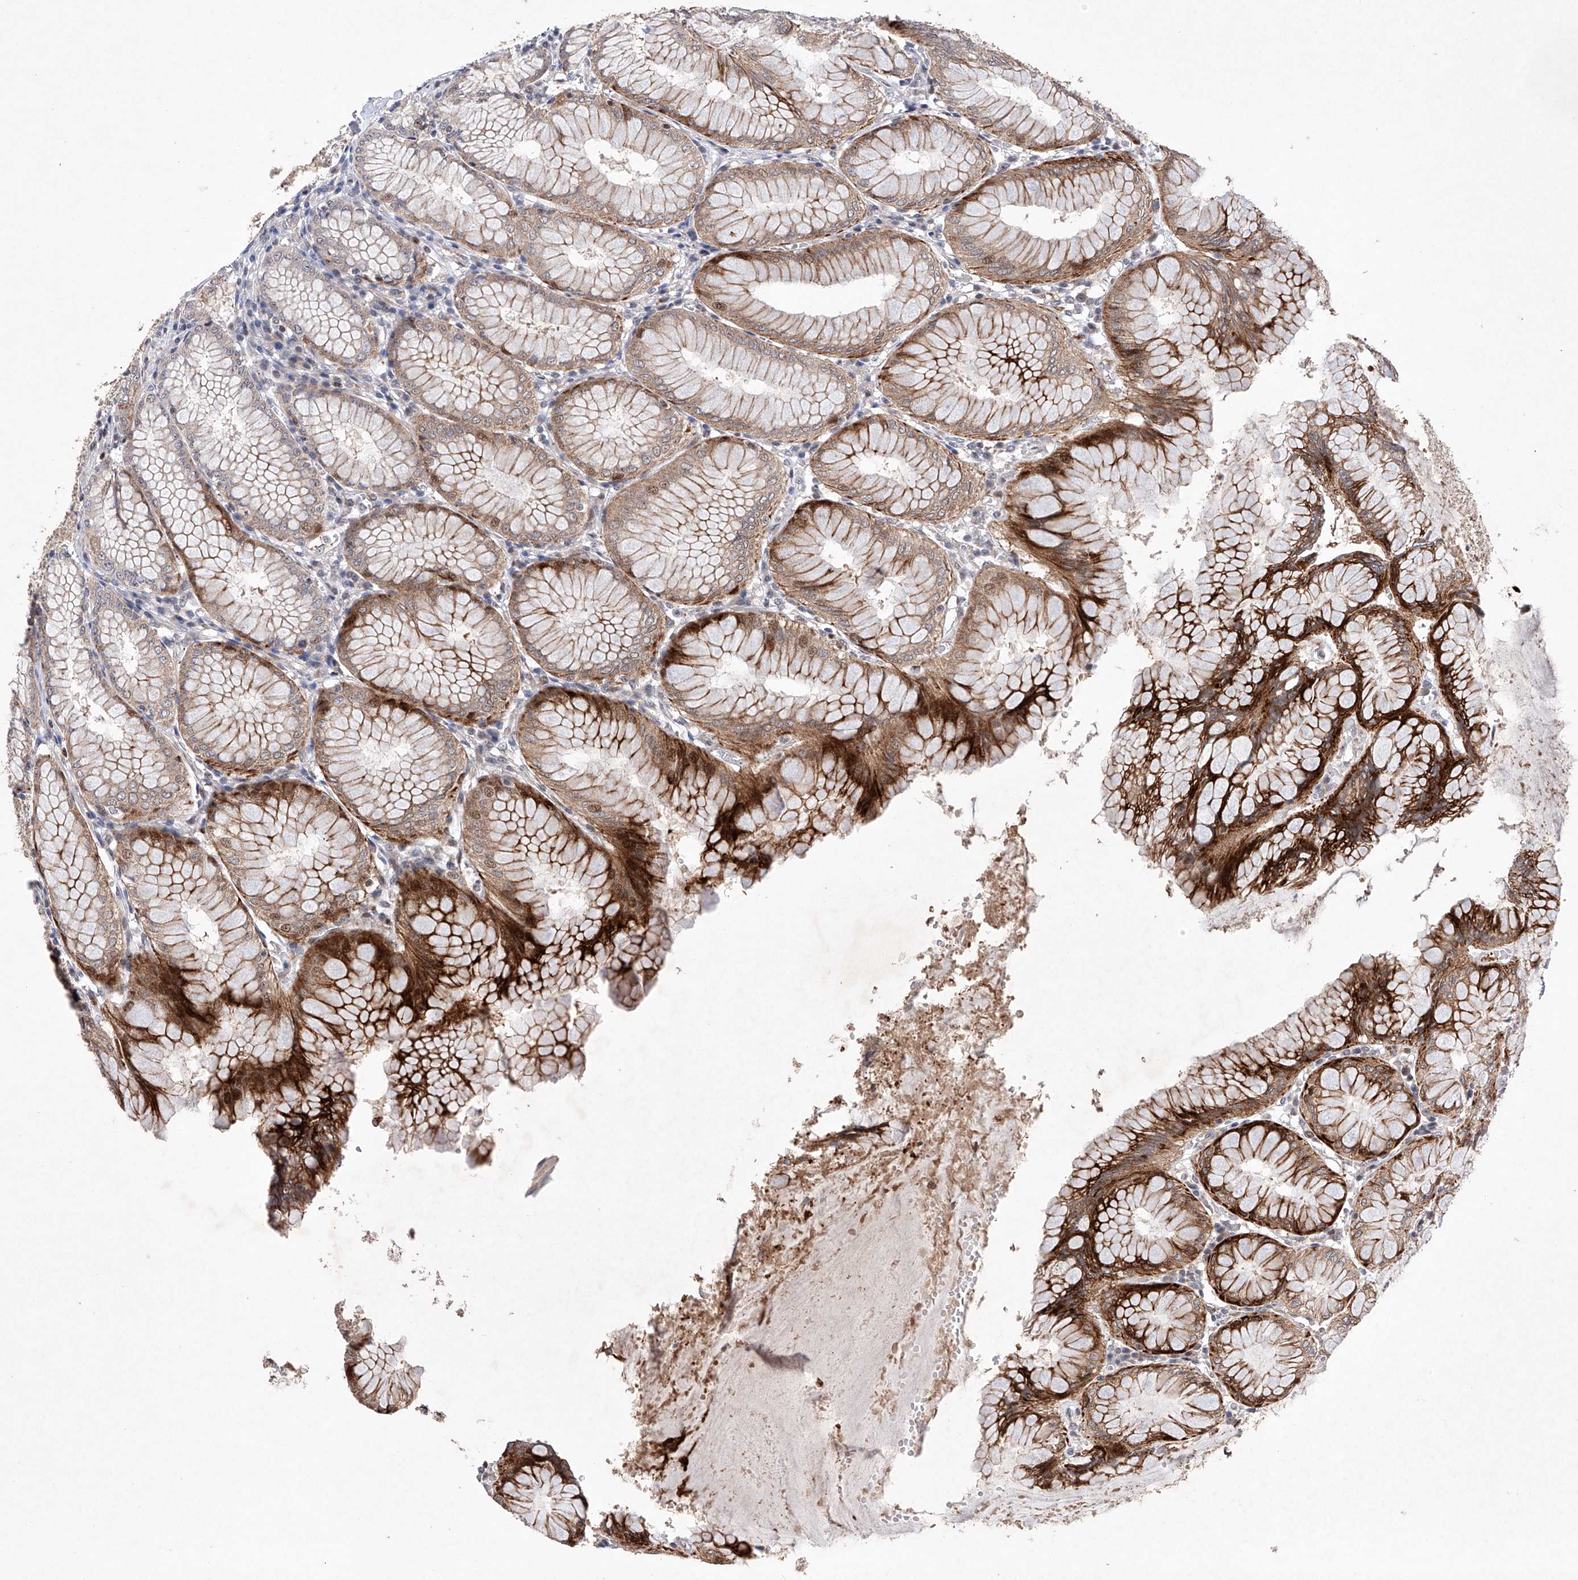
{"staining": {"intensity": "strong", "quantity": "<25%", "location": "cytoplasmic/membranous,nuclear"}, "tissue": "stomach", "cell_type": "Glandular cells", "image_type": "normal", "snomed": [{"axis": "morphology", "description": "Normal tissue, NOS"}, {"axis": "topography", "description": "Stomach, lower"}], "caption": "A histopathology image of human stomach stained for a protein displays strong cytoplasmic/membranous,nuclear brown staining in glandular cells. (DAB IHC with brightfield microscopy, high magnification).", "gene": "AFG1L", "patient": {"sex": "female", "age": 56}}